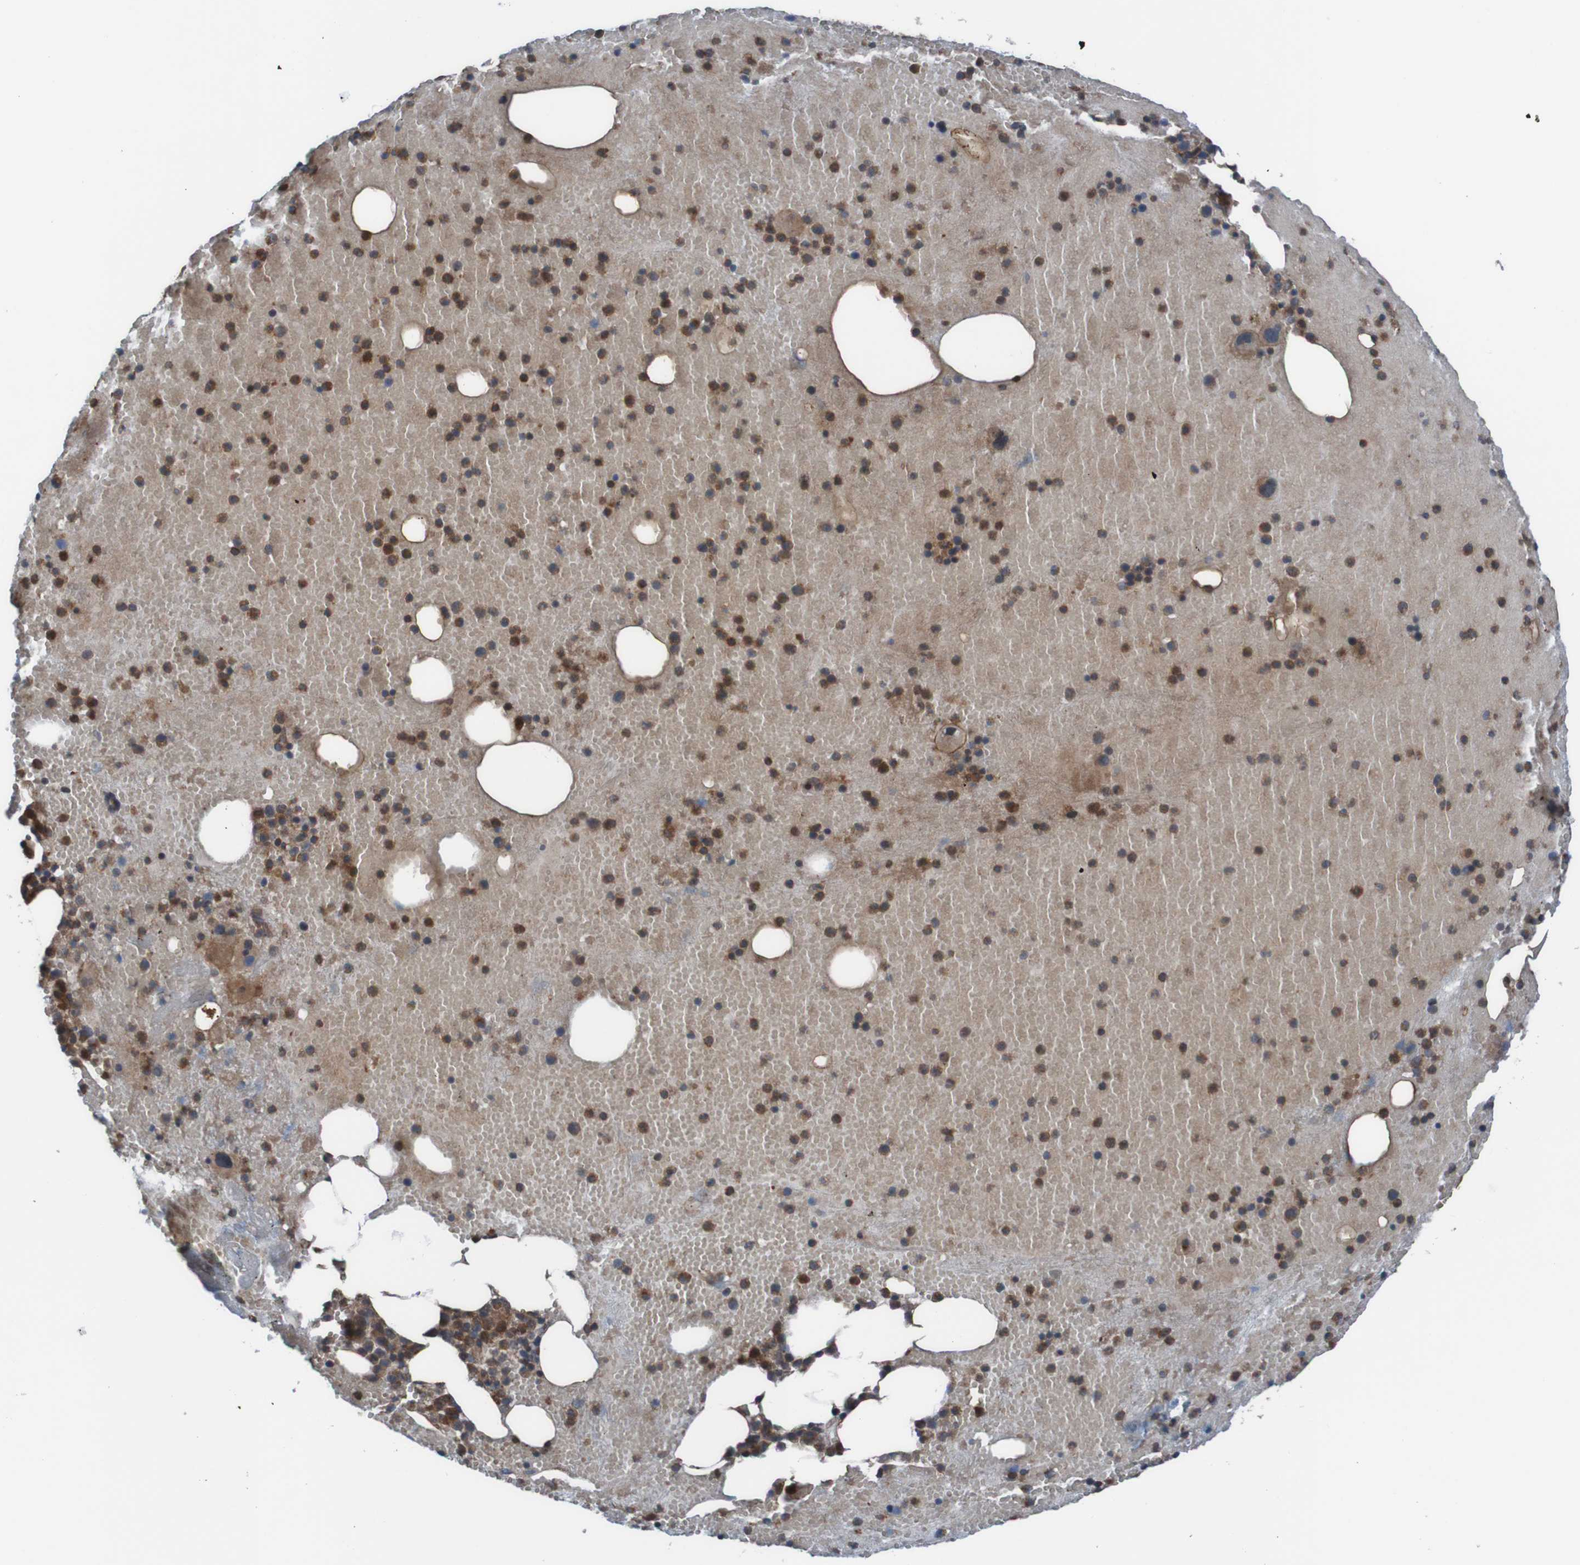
{"staining": {"intensity": "strong", "quantity": "<25%", "location": "cytoplasmic/membranous,nuclear"}, "tissue": "bone marrow", "cell_type": "Hematopoietic cells", "image_type": "normal", "snomed": [{"axis": "morphology", "description": "Normal tissue, NOS"}, {"axis": "morphology", "description": "Inflammation, NOS"}, {"axis": "topography", "description": "Bone marrow"}], "caption": "A medium amount of strong cytoplasmic/membranous,nuclear staining is present in approximately <25% of hematopoietic cells in normal bone marrow. The staining is performed using DAB (3,3'-diaminobenzidine) brown chromogen to label protein expression. The nuclei are counter-stained blue using hematoxylin.", "gene": "PDGFB", "patient": {"sex": "male", "age": 43}}